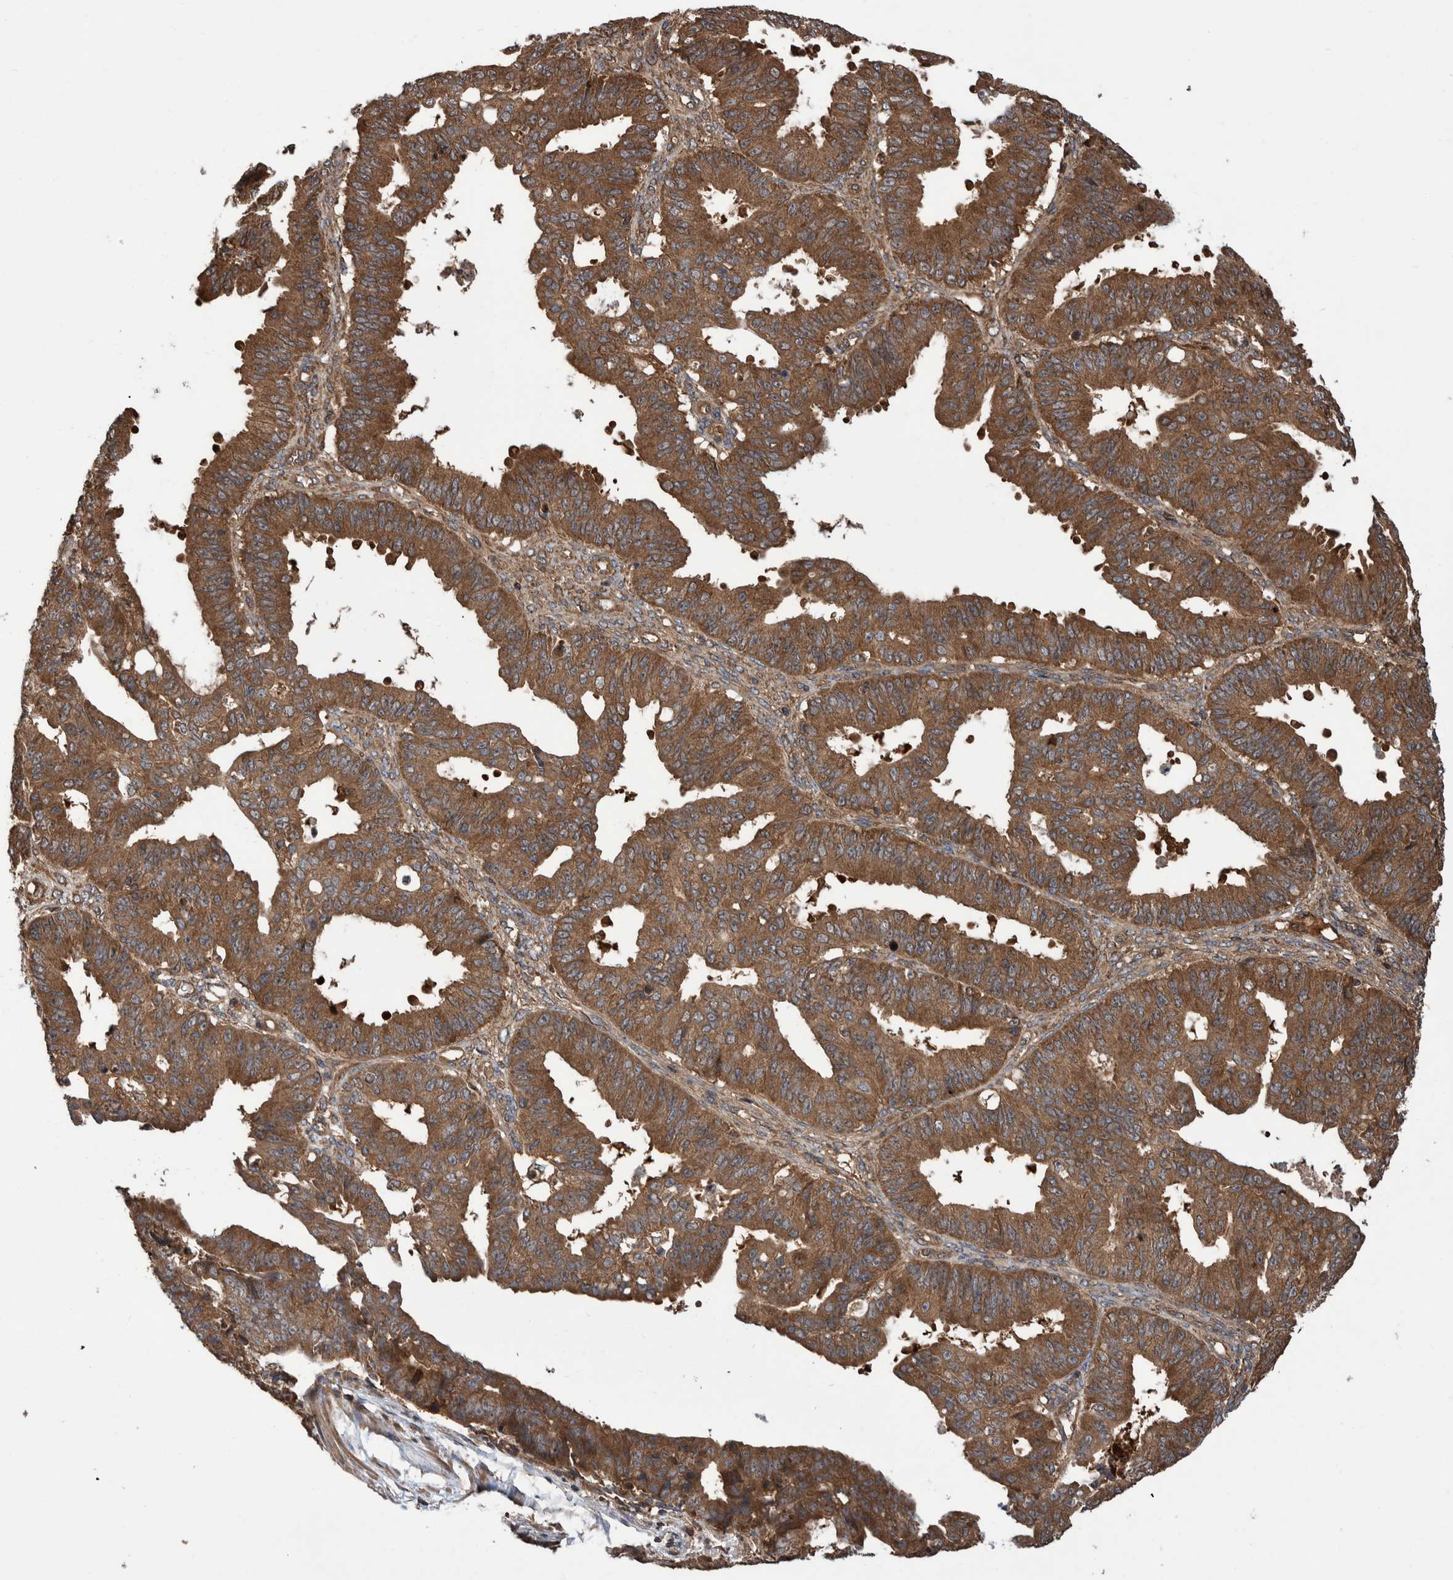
{"staining": {"intensity": "moderate", "quantity": ">75%", "location": "cytoplasmic/membranous"}, "tissue": "ovarian cancer", "cell_type": "Tumor cells", "image_type": "cancer", "snomed": [{"axis": "morphology", "description": "Carcinoma, endometroid"}, {"axis": "topography", "description": "Ovary"}], "caption": "Tumor cells show medium levels of moderate cytoplasmic/membranous positivity in approximately >75% of cells in ovarian cancer.", "gene": "VBP1", "patient": {"sex": "female", "age": 42}}